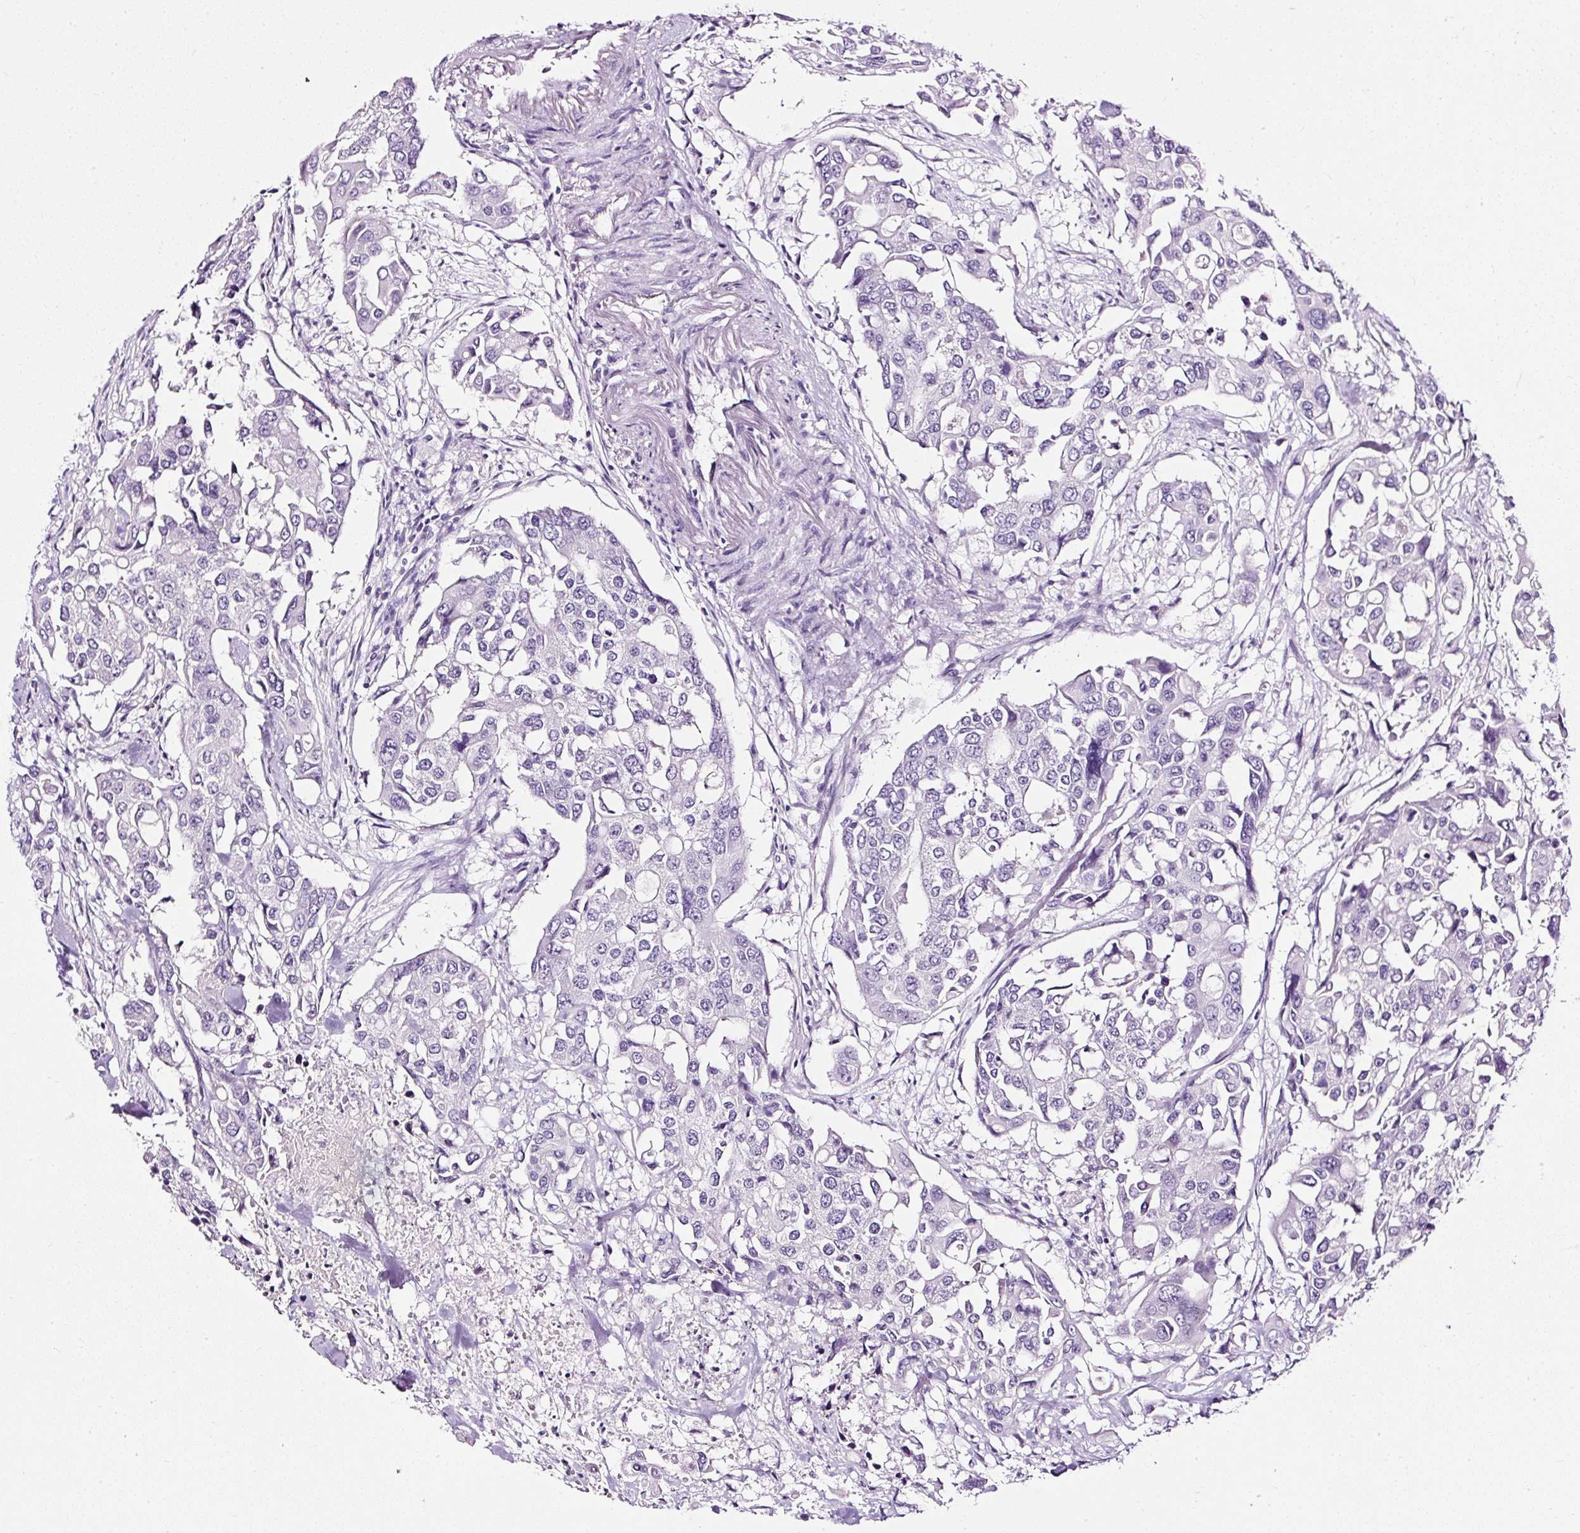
{"staining": {"intensity": "negative", "quantity": "none", "location": "none"}, "tissue": "colorectal cancer", "cell_type": "Tumor cells", "image_type": "cancer", "snomed": [{"axis": "morphology", "description": "Adenocarcinoma, NOS"}, {"axis": "topography", "description": "Colon"}], "caption": "Human colorectal adenocarcinoma stained for a protein using IHC demonstrates no staining in tumor cells.", "gene": "ATP2A1", "patient": {"sex": "male", "age": 77}}